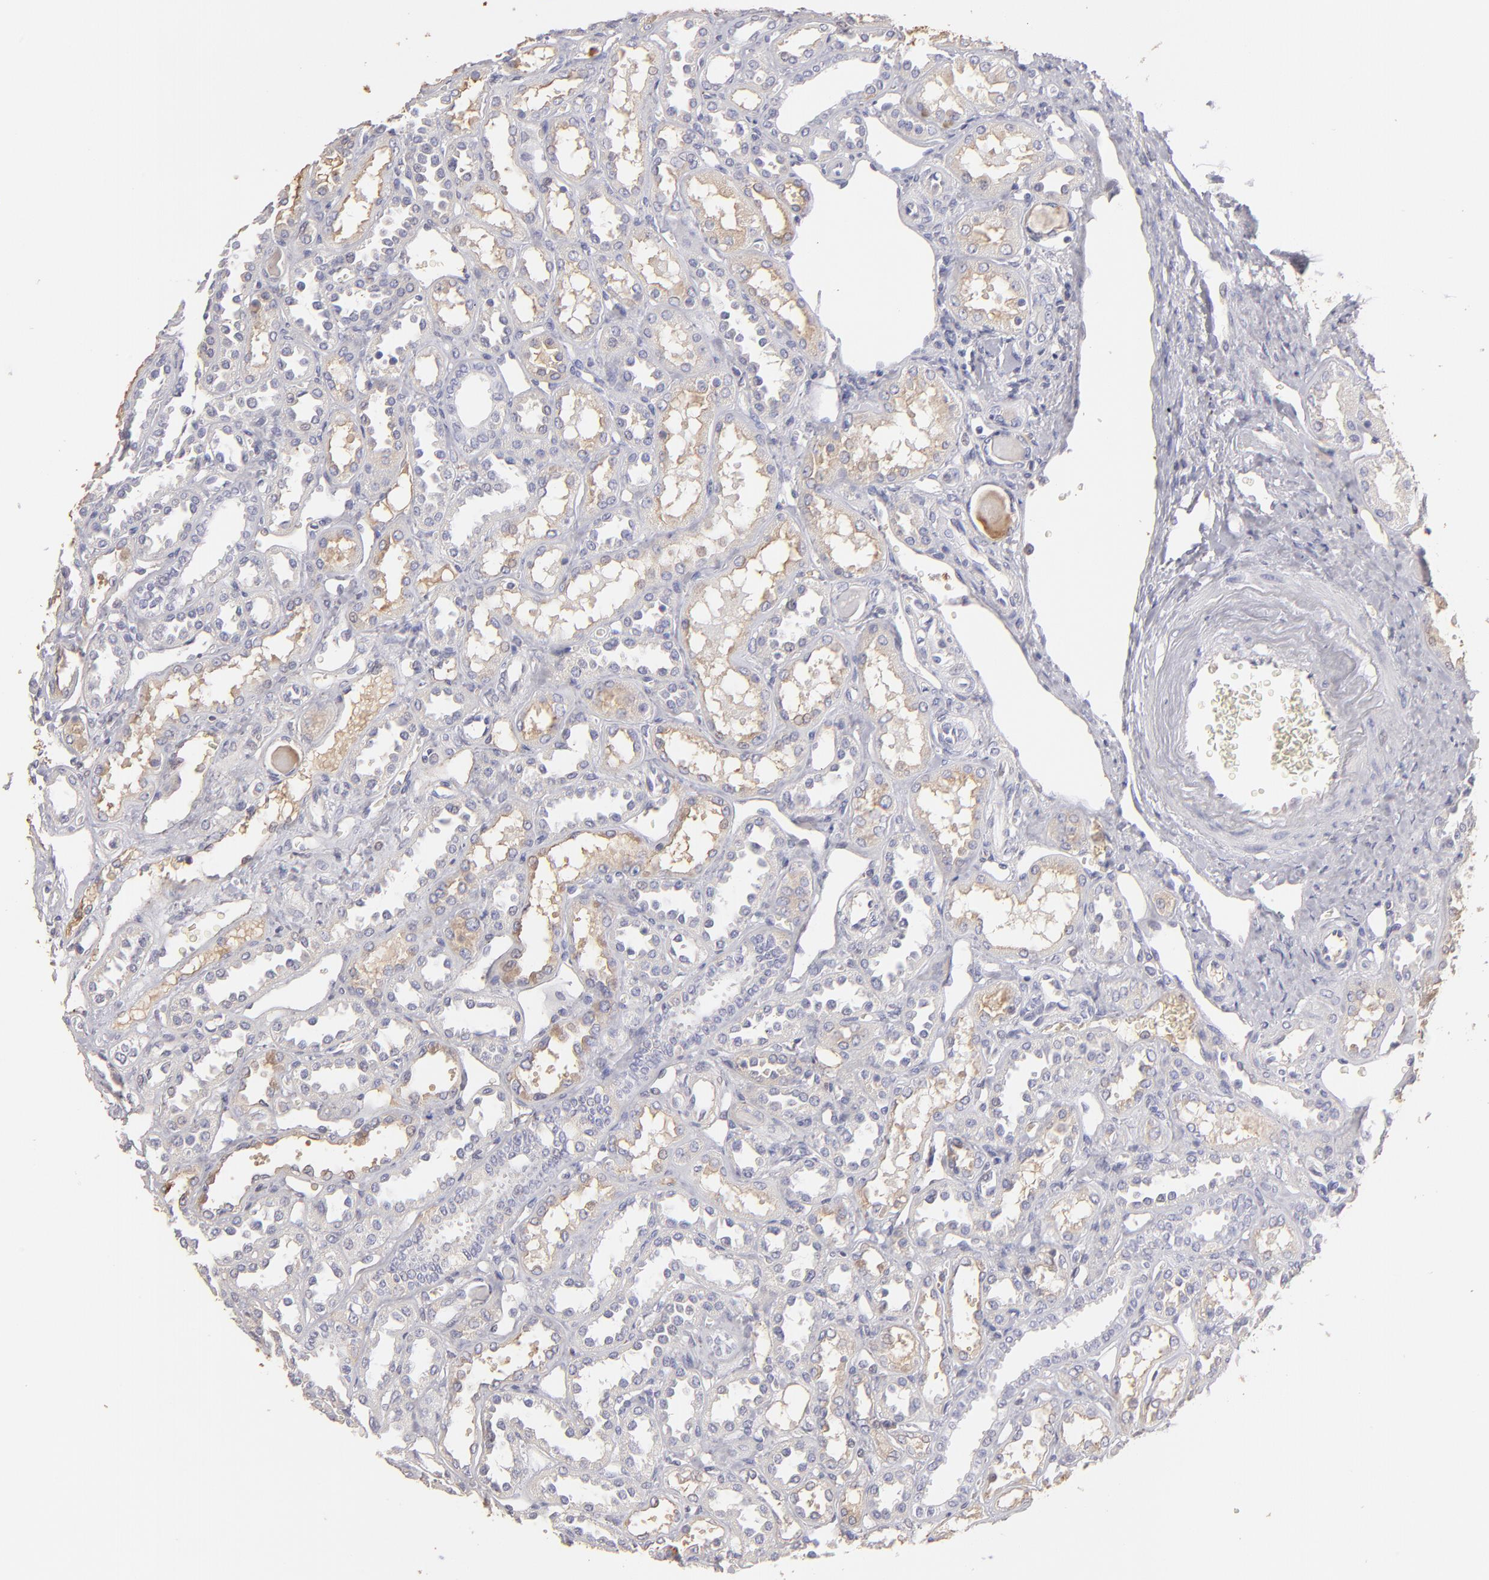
{"staining": {"intensity": "negative", "quantity": "none", "location": "none"}, "tissue": "kidney", "cell_type": "Cells in glomeruli", "image_type": "normal", "snomed": [{"axis": "morphology", "description": "Normal tissue, NOS"}, {"axis": "topography", "description": "Kidney"}], "caption": "This micrograph is of benign kidney stained with immunohistochemistry (IHC) to label a protein in brown with the nuclei are counter-stained blue. There is no staining in cells in glomeruli. (Immunohistochemistry, brightfield microscopy, high magnification).", "gene": "ABCC4", "patient": {"sex": "female", "age": 52}}